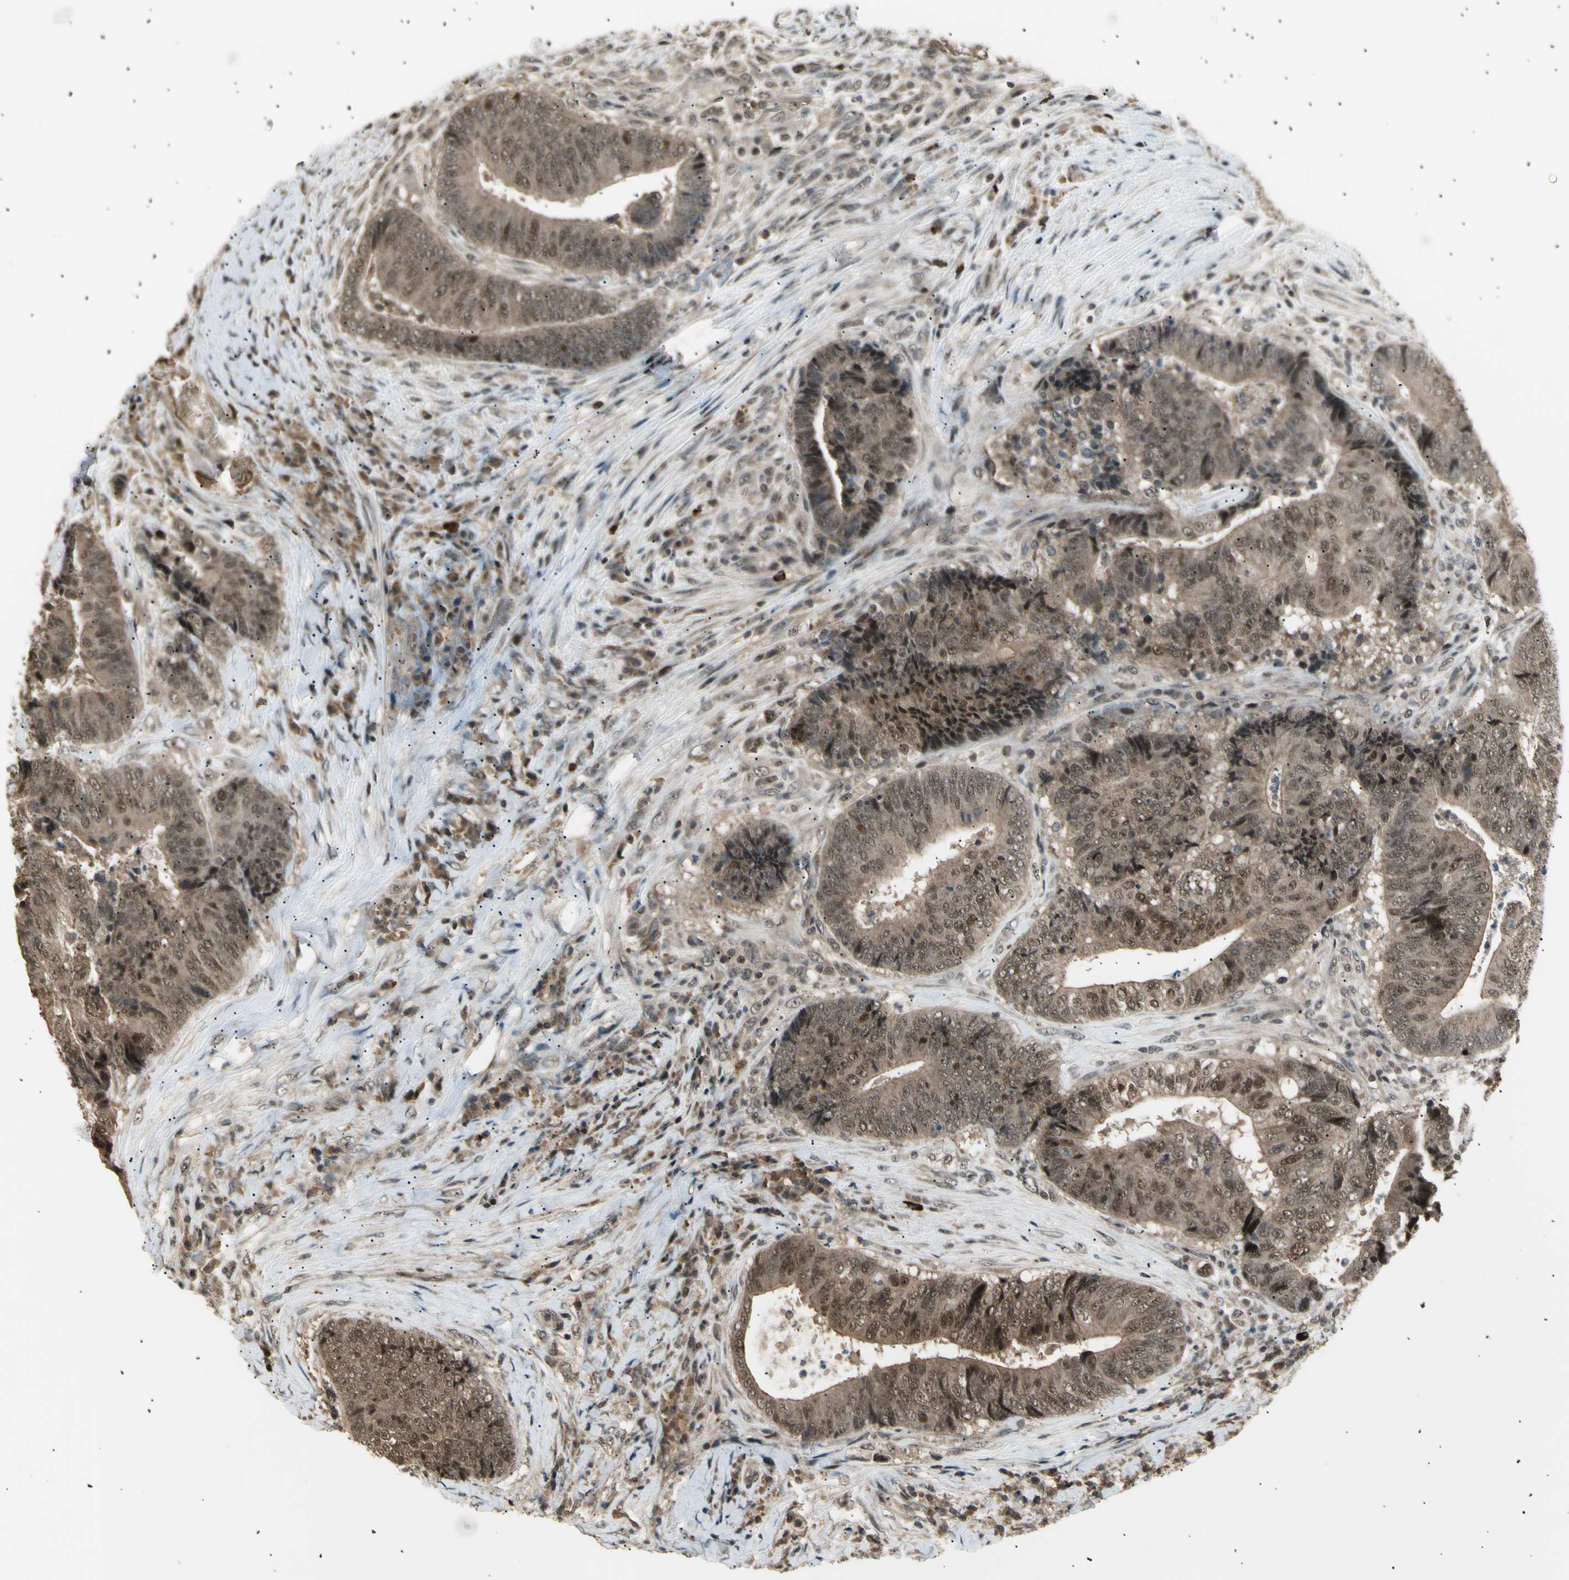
{"staining": {"intensity": "weak", "quantity": ">75%", "location": "cytoplasmic/membranous,nuclear"}, "tissue": "colorectal cancer", "cell_type": "Tumor cells", "image_type": "cancer", "snomed": [{"axis": "morphology", "description": "Adenocarcinoma, NOS"}, {"axis": "topography", "description": "Rectum"}], "caption": "IHC (DAB (3,3'-diaminobenzidine)) staining of human adenocarcinoma (colorectal) exhibits weak cytoplasmic/membranous and nuclear protein staining in about >75% of tumor cells.", "gene": "NUAK2", "patient": {"sex": "male", "age": 72}}